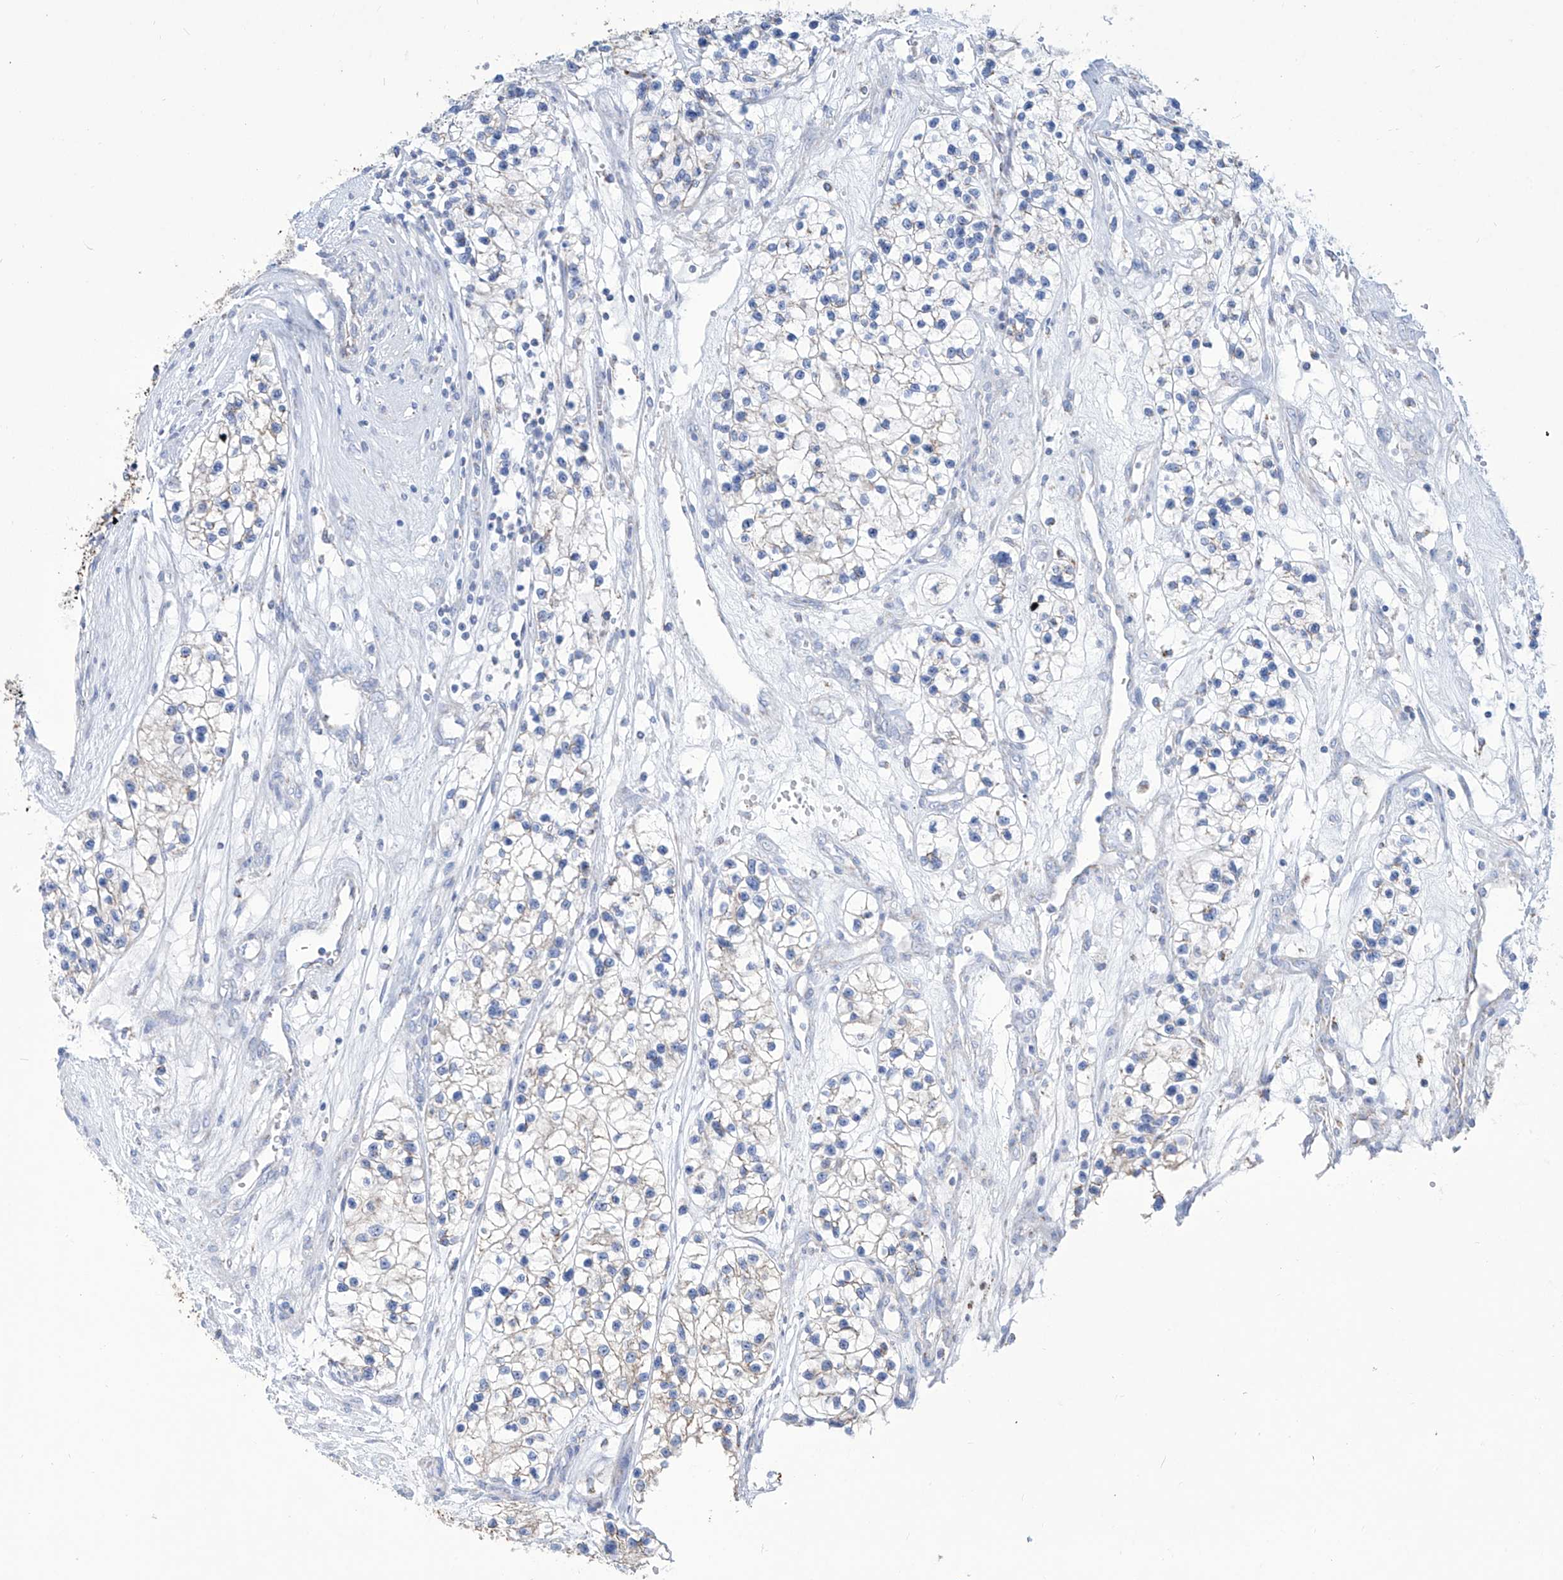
{"staining": {"intensity": "negative", "quantity": "none", "location": "none"}, "tissue": "renal cancer", "cell_type": "Tumor cells", "image_type": "cancer", "snomed": [{"axis": "morphology", "description": "Adenocarcinoma, NOS"}, {"axis": "topography", "description": "Kidney"}], "caption": "This photomicrograph is of adenocarcinoma (renal) stained with immunohistochemistry (IHC) to label a protein in brown with the nuclei are counter-stained blue. There is no staining in tumor cells. Nuclei are stained in blue.", "gene": "ALDH6A1", "patient": {"sex": "female", "age": 57}}